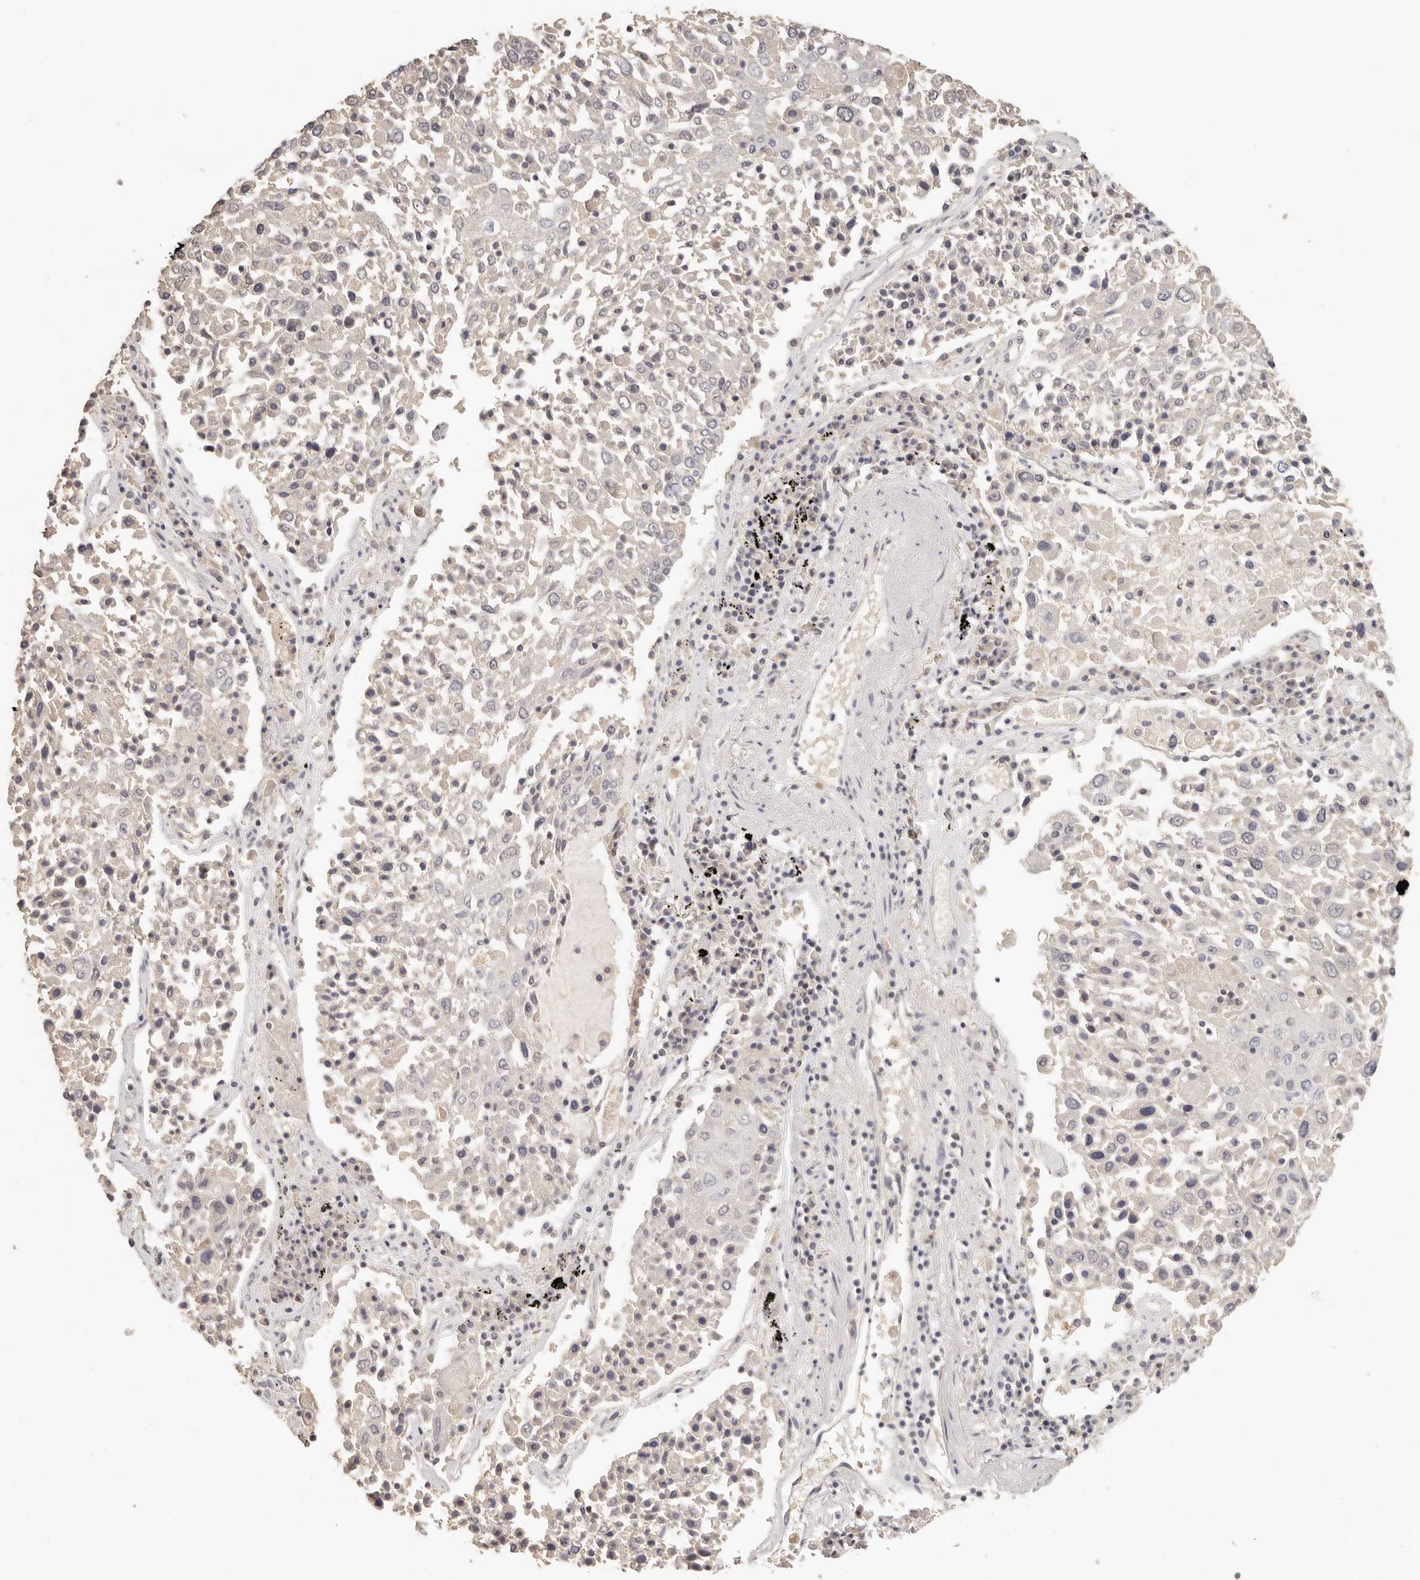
{"staining": {"intensity": "negative", "quantity": "none", "location": "none"}, "tissue": "lung cancer", "cell_type": "Tumor cells", "image_type": "cancer", "snomed": [{"axis": "morphology", "description": "Squamous cell carcinoma, NOS"}, {"axis": "topography", "description": "Lung"}], "caption": "DAB immunohistochemical staining of lung cancer (squamous cell carcinoma) reveals no significant expression in tumor cells.", "gene": "CSK", "patient": {"sex": "male", "age": 65}}